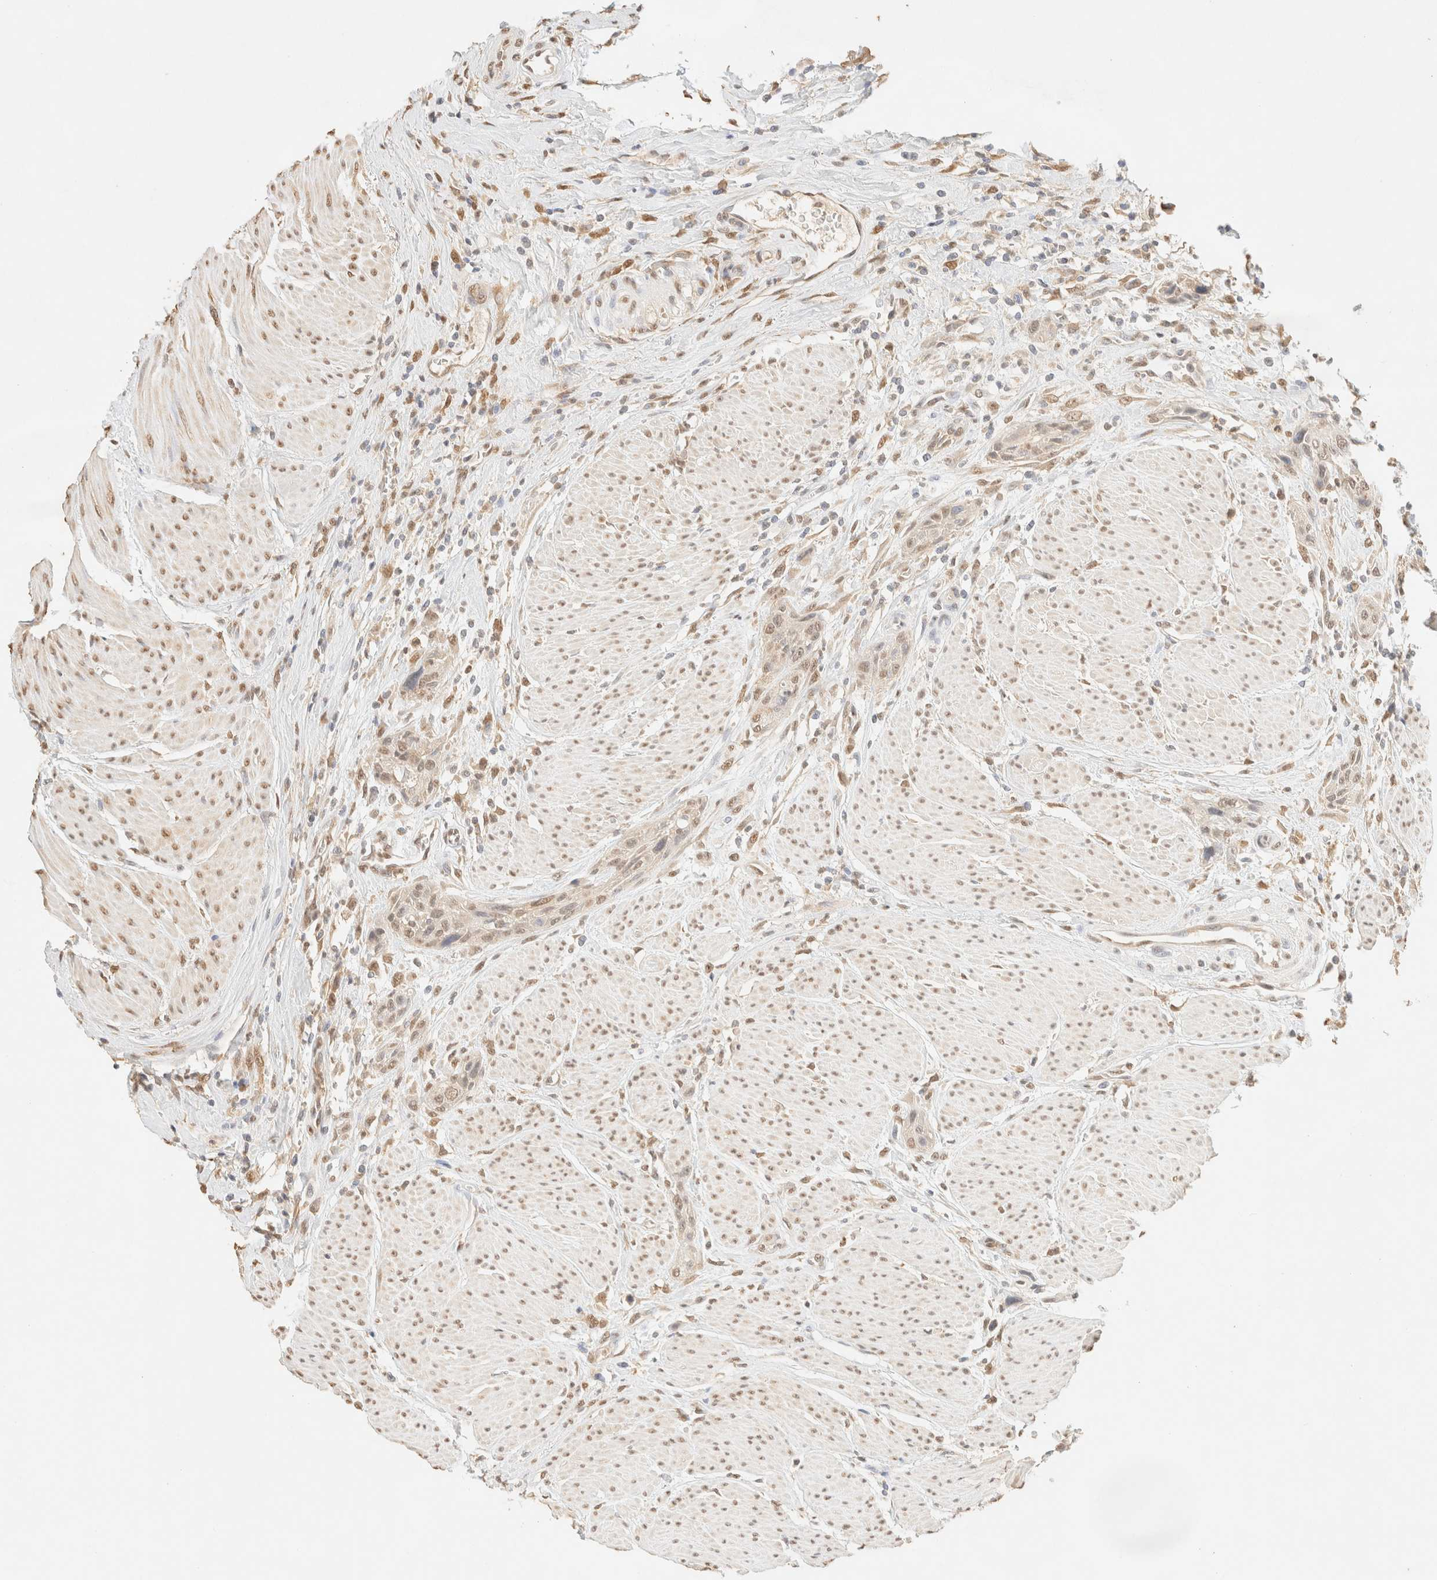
{"staining": {"intensity": "weak", "quantity": "25%-75%", "location": "nuclear"}, "tissue": "urothelial cancer", "cell_type": "Tumor cells", "image_type": "cancer", "snomed": [{"axis": "morphology", "description": "Urothelial carcinoma, High grade"}, {"axis": "topography", "description": "Urinary bladder"}], "caption": "Immunohistochemical staining of human urothelial cancer exhibits low levels of weak nuclear positivity in approximately 25%-75% of tumor cells. (DAB IHC with brightfield microscopy, high magnification).", "gene": "S100A13", "patient": {"sex": "male", "age": 35}}